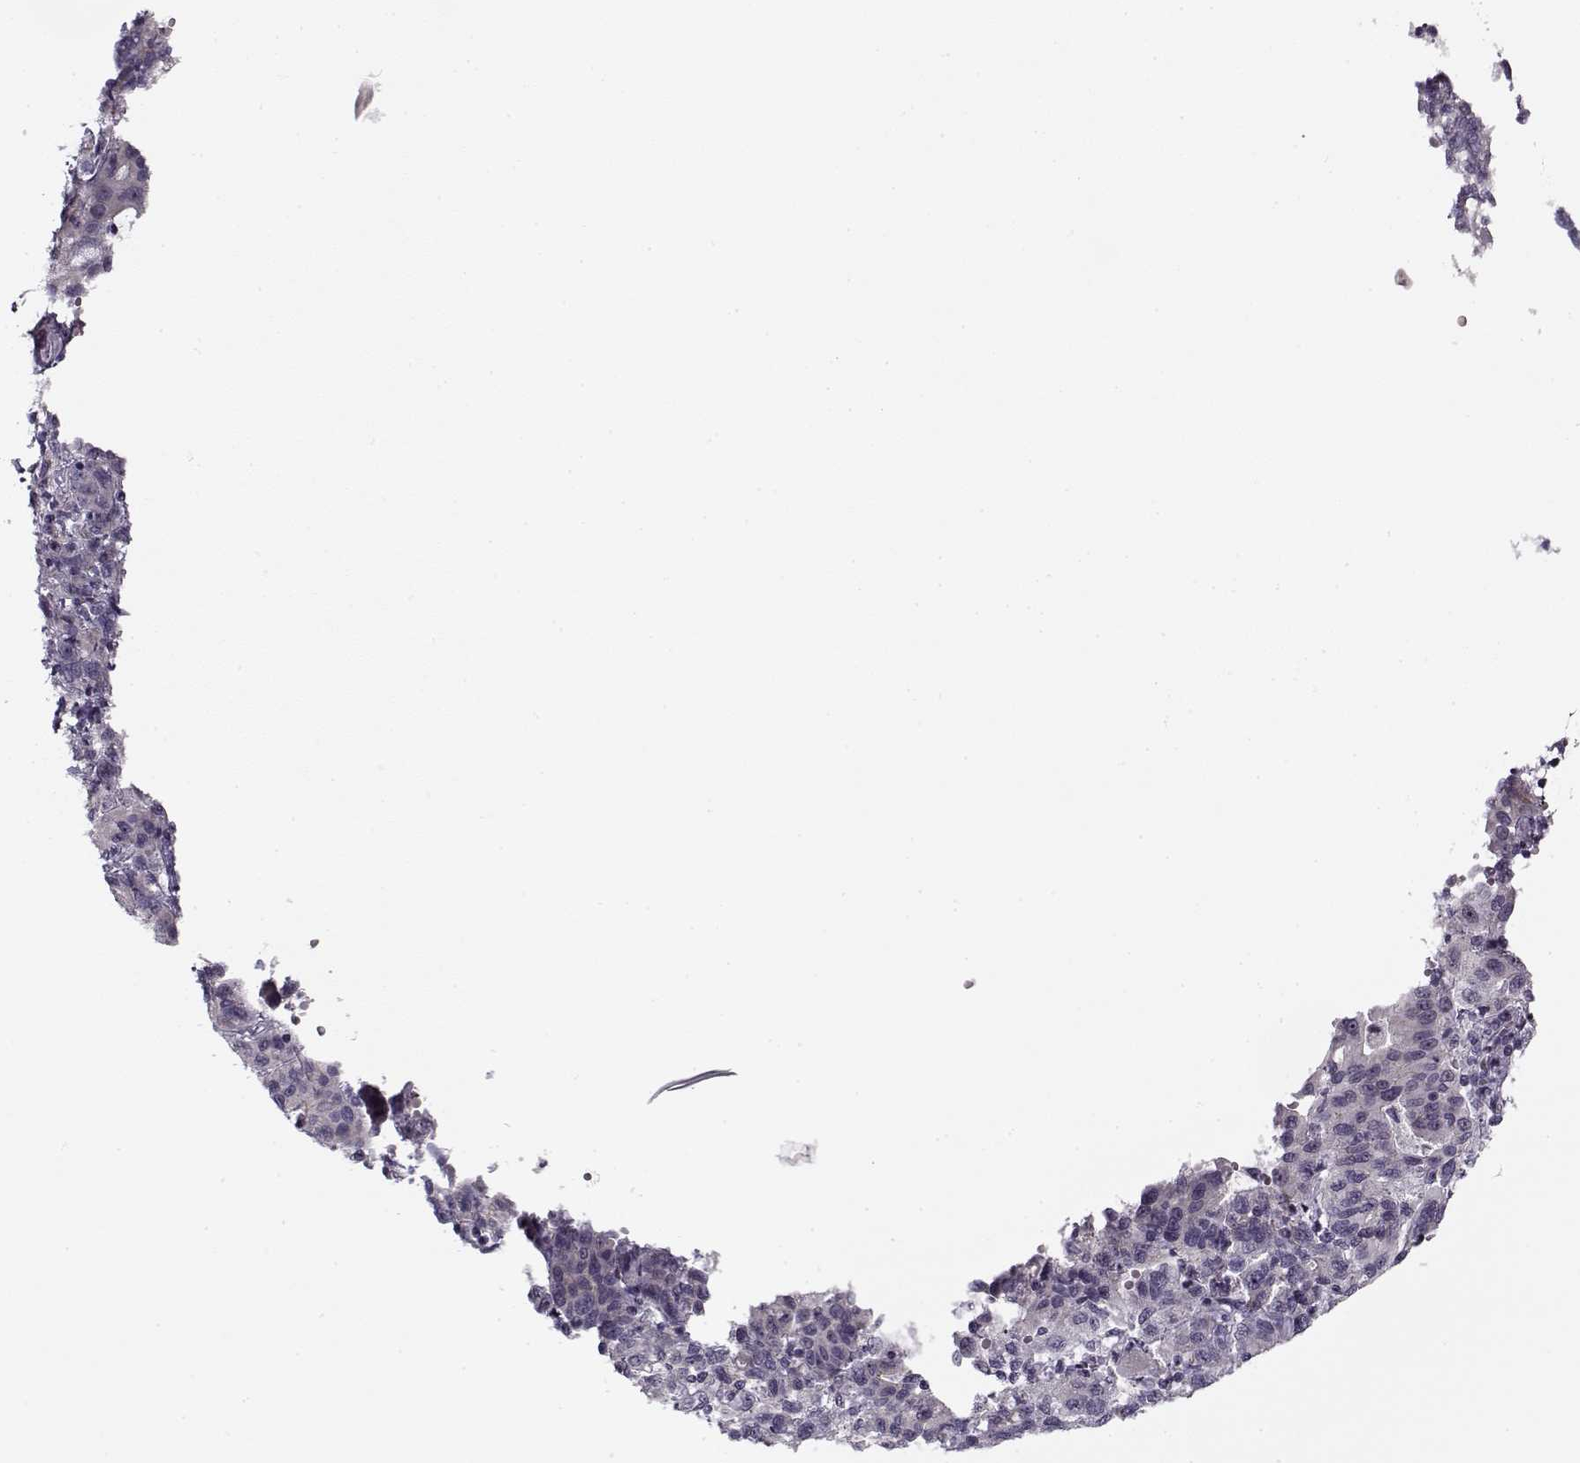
{"staining": {"intensity": "negative", "quantity": "none", "location": "none"}, "tissue": "liver cancer", "cell_type": "Tumor cells", "image_type": "cancer", "snomed": [{"axis": "morphology", "description": "Adenocarcinoma, NOS"}, {"axis": "morphology", "description": "Cholangiocarcinoma"}, {"axis": "topography", "description": "Liver"}], "caption": "Immunohistochemistry histopathology image of human liver cancer stained for a protein (brown), which exhibits no staining in tumor cells.", "gene": "PNMT", "patient": {"sex": "male", "age": 64}}